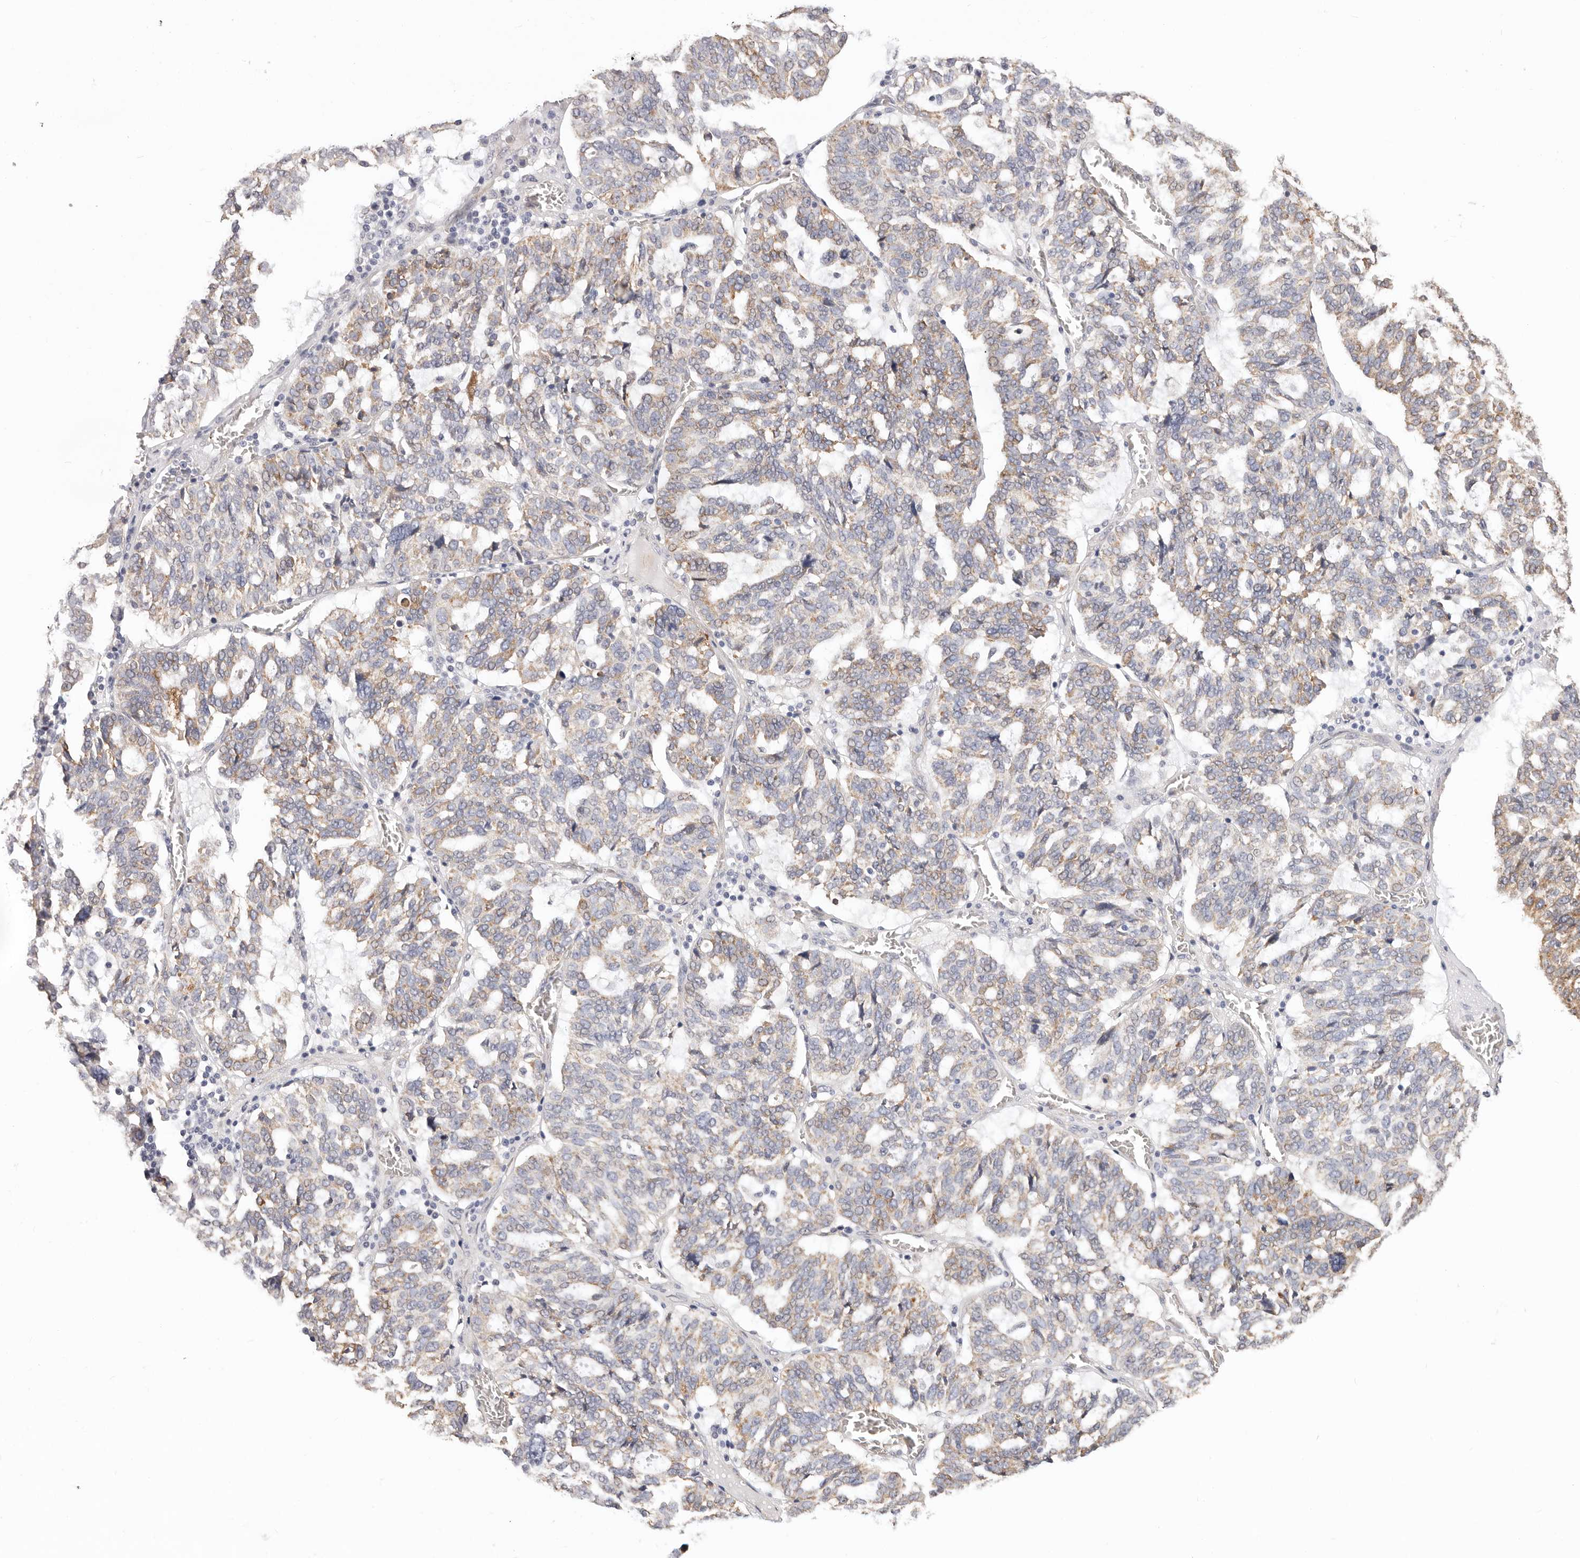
{"staining": {"intensity": "weak", "quantity": ">75%", "location": "cytoplasmic/membranous"}, "tissue": "ovarian cancer", "cell_type": "Tumor cells", "image_type": "cancer", "snomed": [{"axis": "morphology", "description": "Cystadenocarcinoma, serous, NOS"}, {"axis": "topography", "description": "Ovary"}], "caption": "Ovarian serous cystadenocarcinoma tissue displays weak cytoplasmic/membranous expression in about >75% of tumor cells, visualized by immunohistochemistry. Immunohistochemistry stains the protein in brown and the nuclei are stained blue.", "gene": "AFDN", "patient": {"sex": "female", "age": 59}}